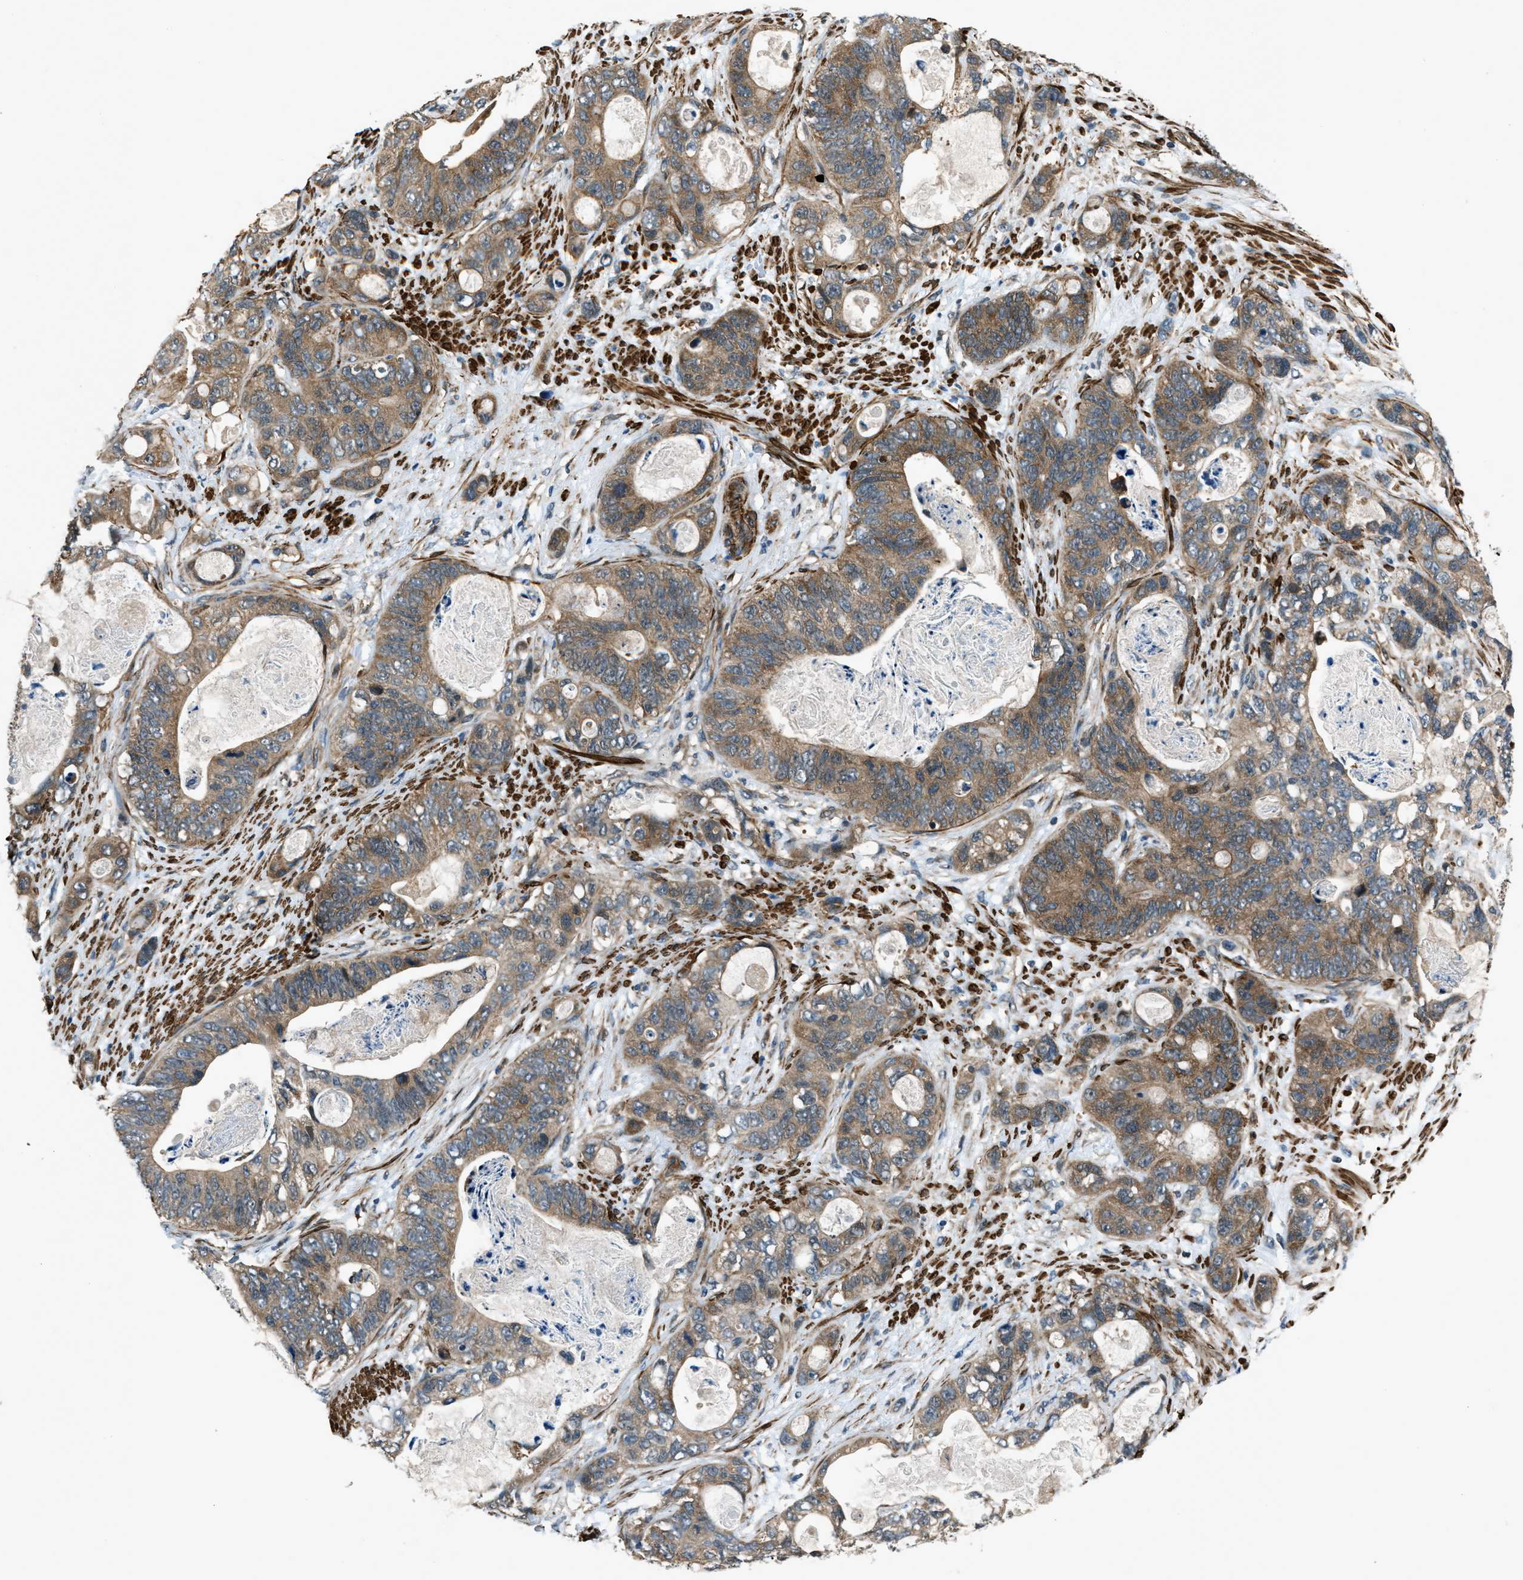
{"staining": {"intensity": "moderate", "quantity": ">75%", "location": "cytoplasmic/membranous"}, "tissue": "stomach cancer", "cell_type": "Tumor cells", "image_type": "cancer", "snomed": [{"axis": "morphology", "description": "Normal tissue, NOS"}, {"axis": "morphology", "description": "Adenocarcinoma, NOS"}, {"axis": "topography", "description": "Stomach"}], "caption": "DAB immunohistochemical staining of human stomach adenocarcinoma exhibits moderate cytoplasmic/membranous protein staining in about >75% of tumor cells.", "gene": "NUDCD3", "patient": {"sex": "female", "age": 89}}